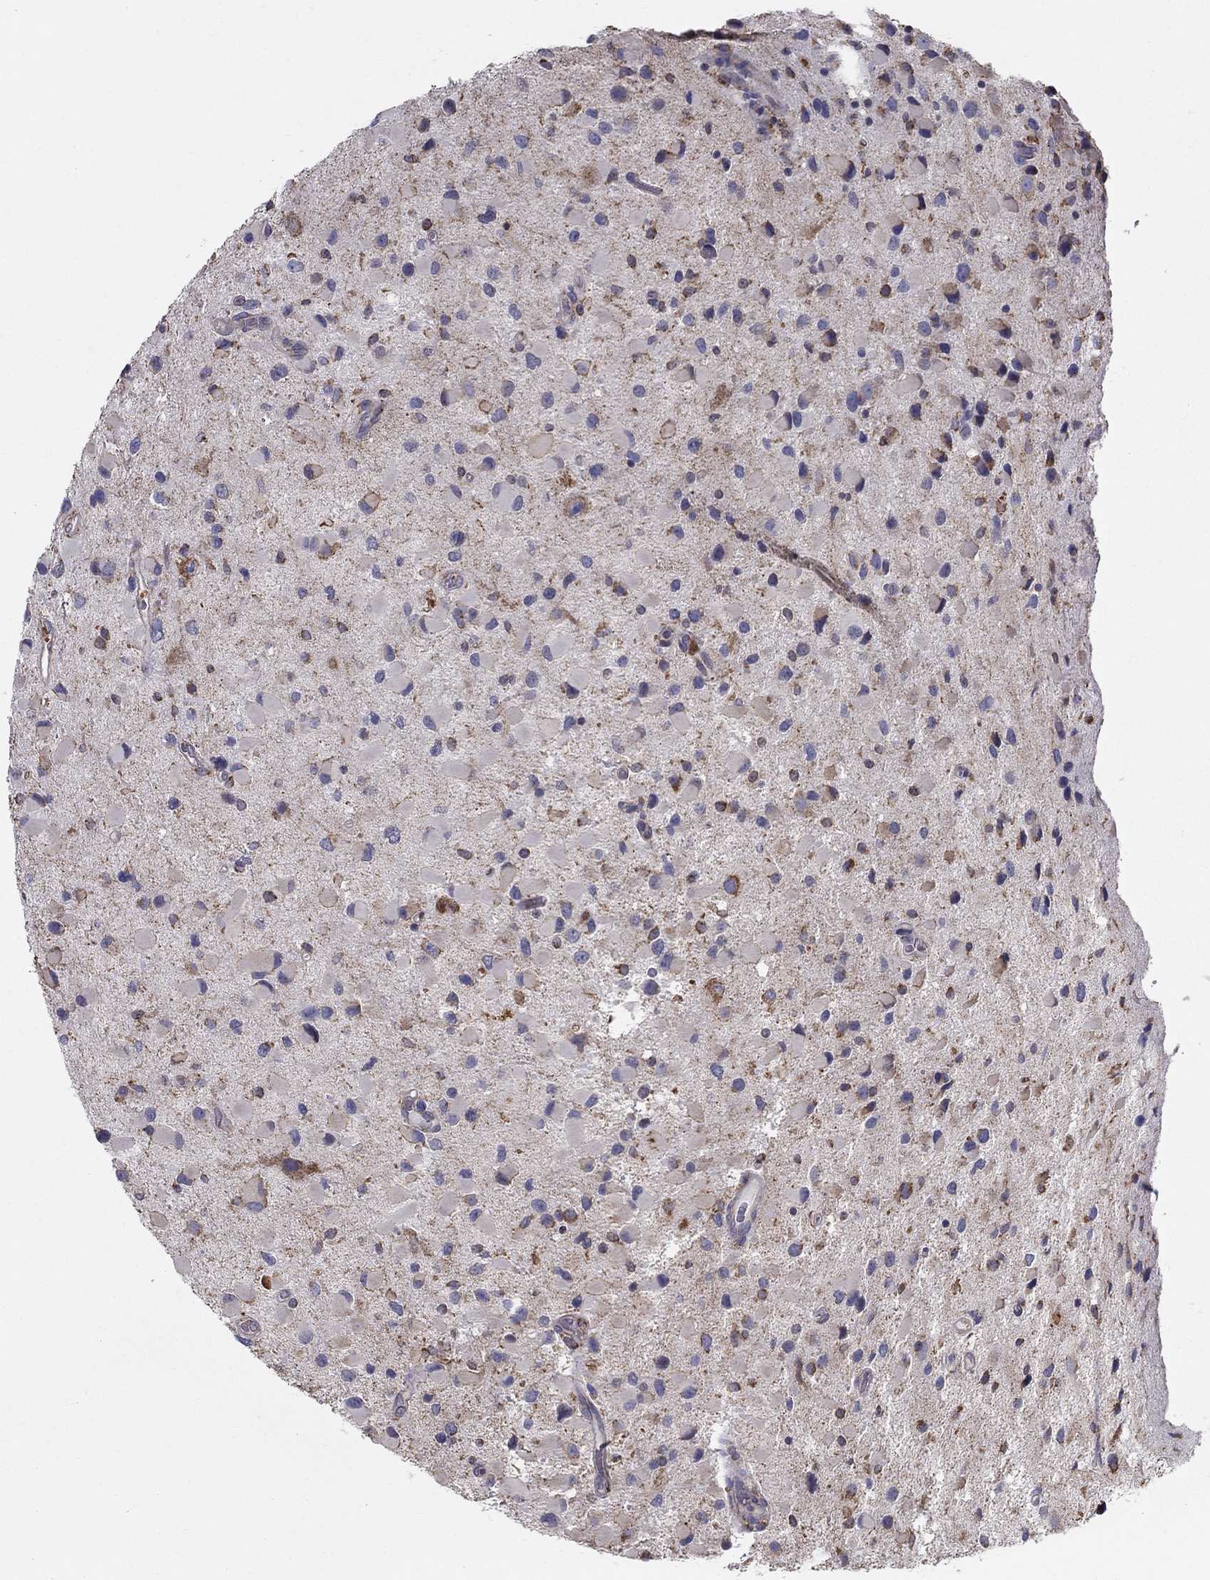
{"staining": {"intensity": "negative", "quantity": "none", "location": "none"}, "tissue": "glioma", "cell_type": "Tumor cells", "image_type": "cancer", "snomed": [{"axis": "morphology", "description": "Glioma, malignant, Low grade"}, {"axis": "topography", "description": "Brain"}], "caption": "Tumor cells show no significant protein expression in malignant glioma (low-grade).", "gene": "PRDX4", "patient": {"sex": "female", "age": 32}}